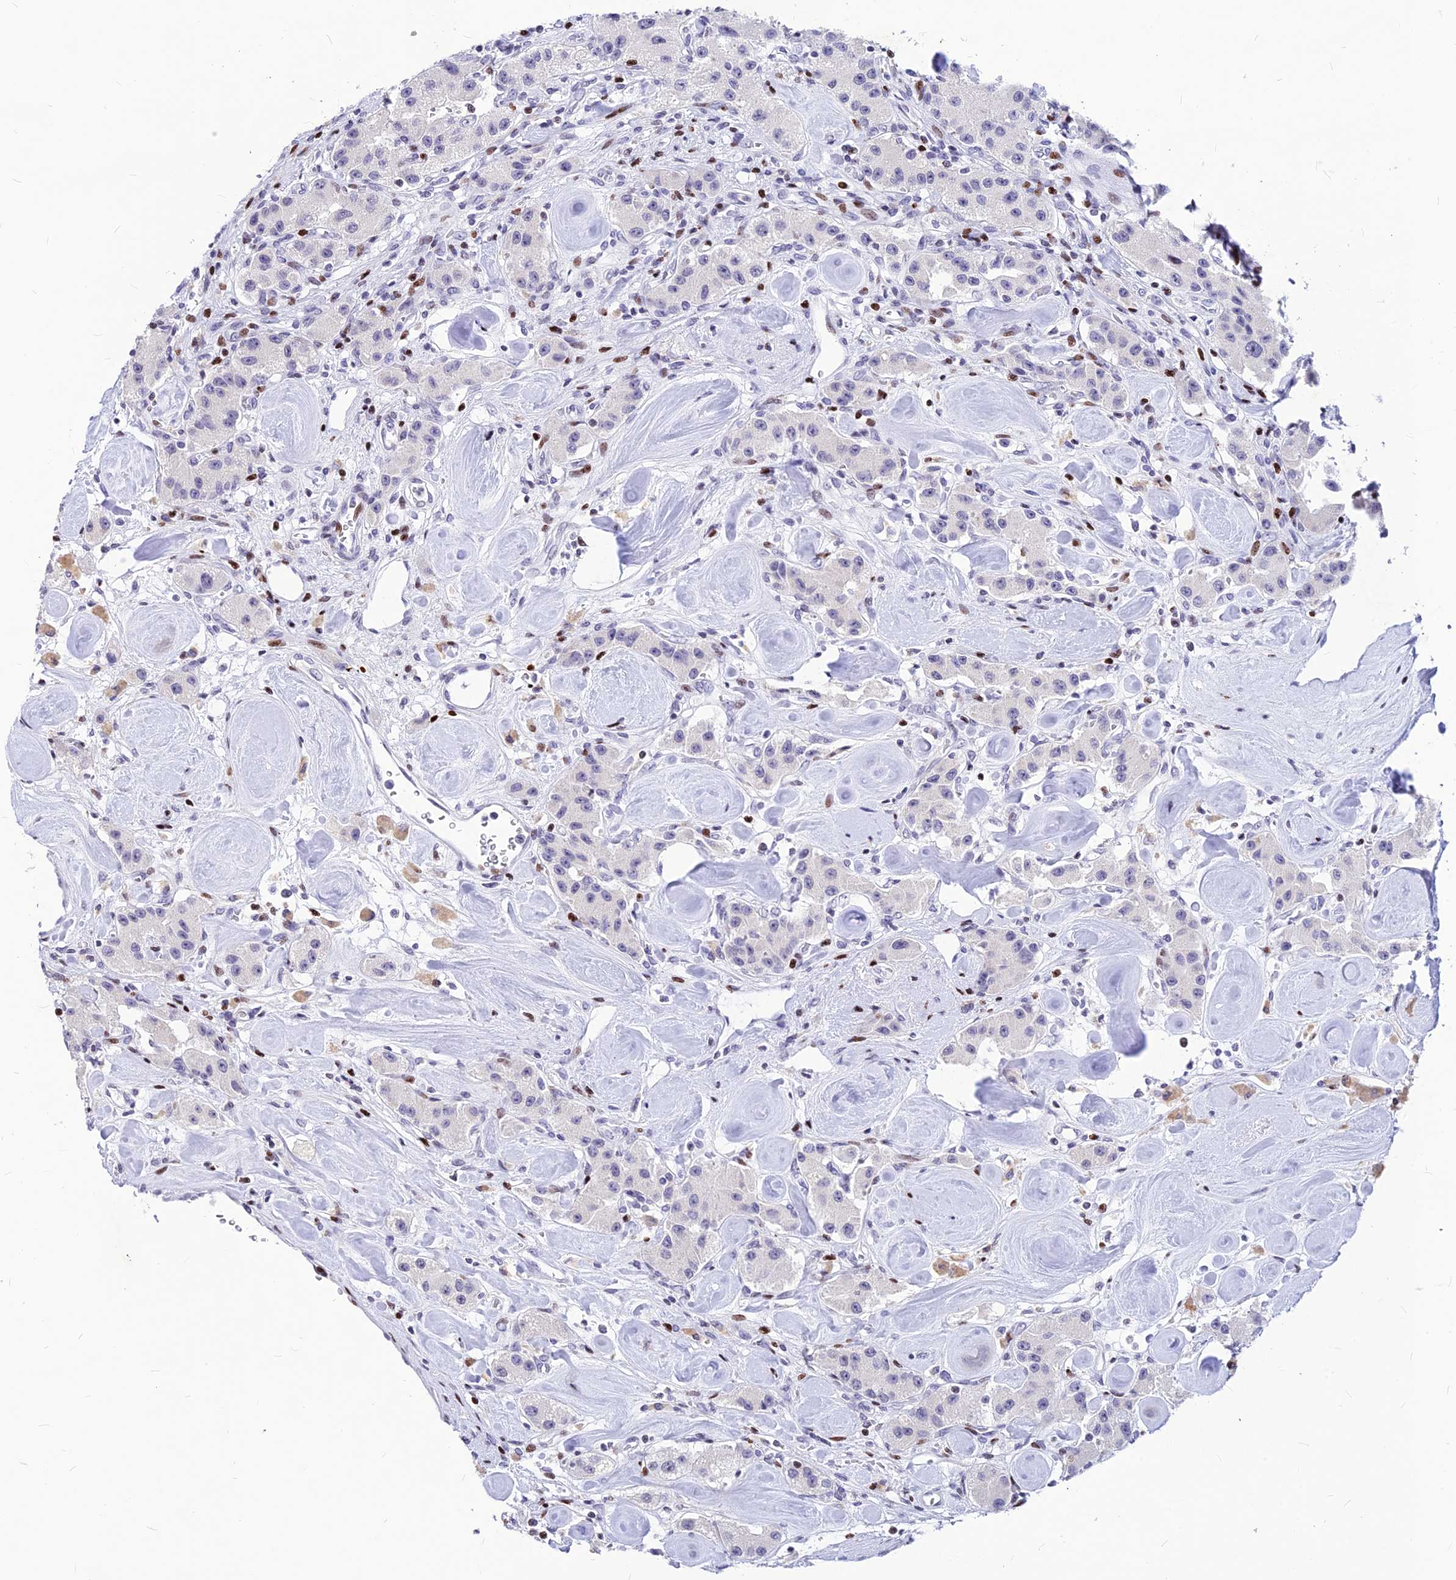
{"staining": {"intensity": "negative", "quantity": "none", "location": "none"}, "tissue": "carcinoid", "cell_type": "Tumor cells", "image_type": "cancer", "snomed": [{"axis": "morphology", "description": "Carcinoid, malignant, NOS"}, {"axis": "topography", "description": "Pancreas"}], "caption": "An immunohistochemistry (IHC) micrograph of malignant carcinoid is shown. There is no staining in tumor cells of malignant carcinoid. The staining was performed using DAB (3,3'-diaminobenzidine) to visualize the protein expression in brown, while the nuclei were stained in blue with hematoxylin (Magnification: 20x).", "gene": "PRPS1", "patient": {"sex": "male", "age": 41}}